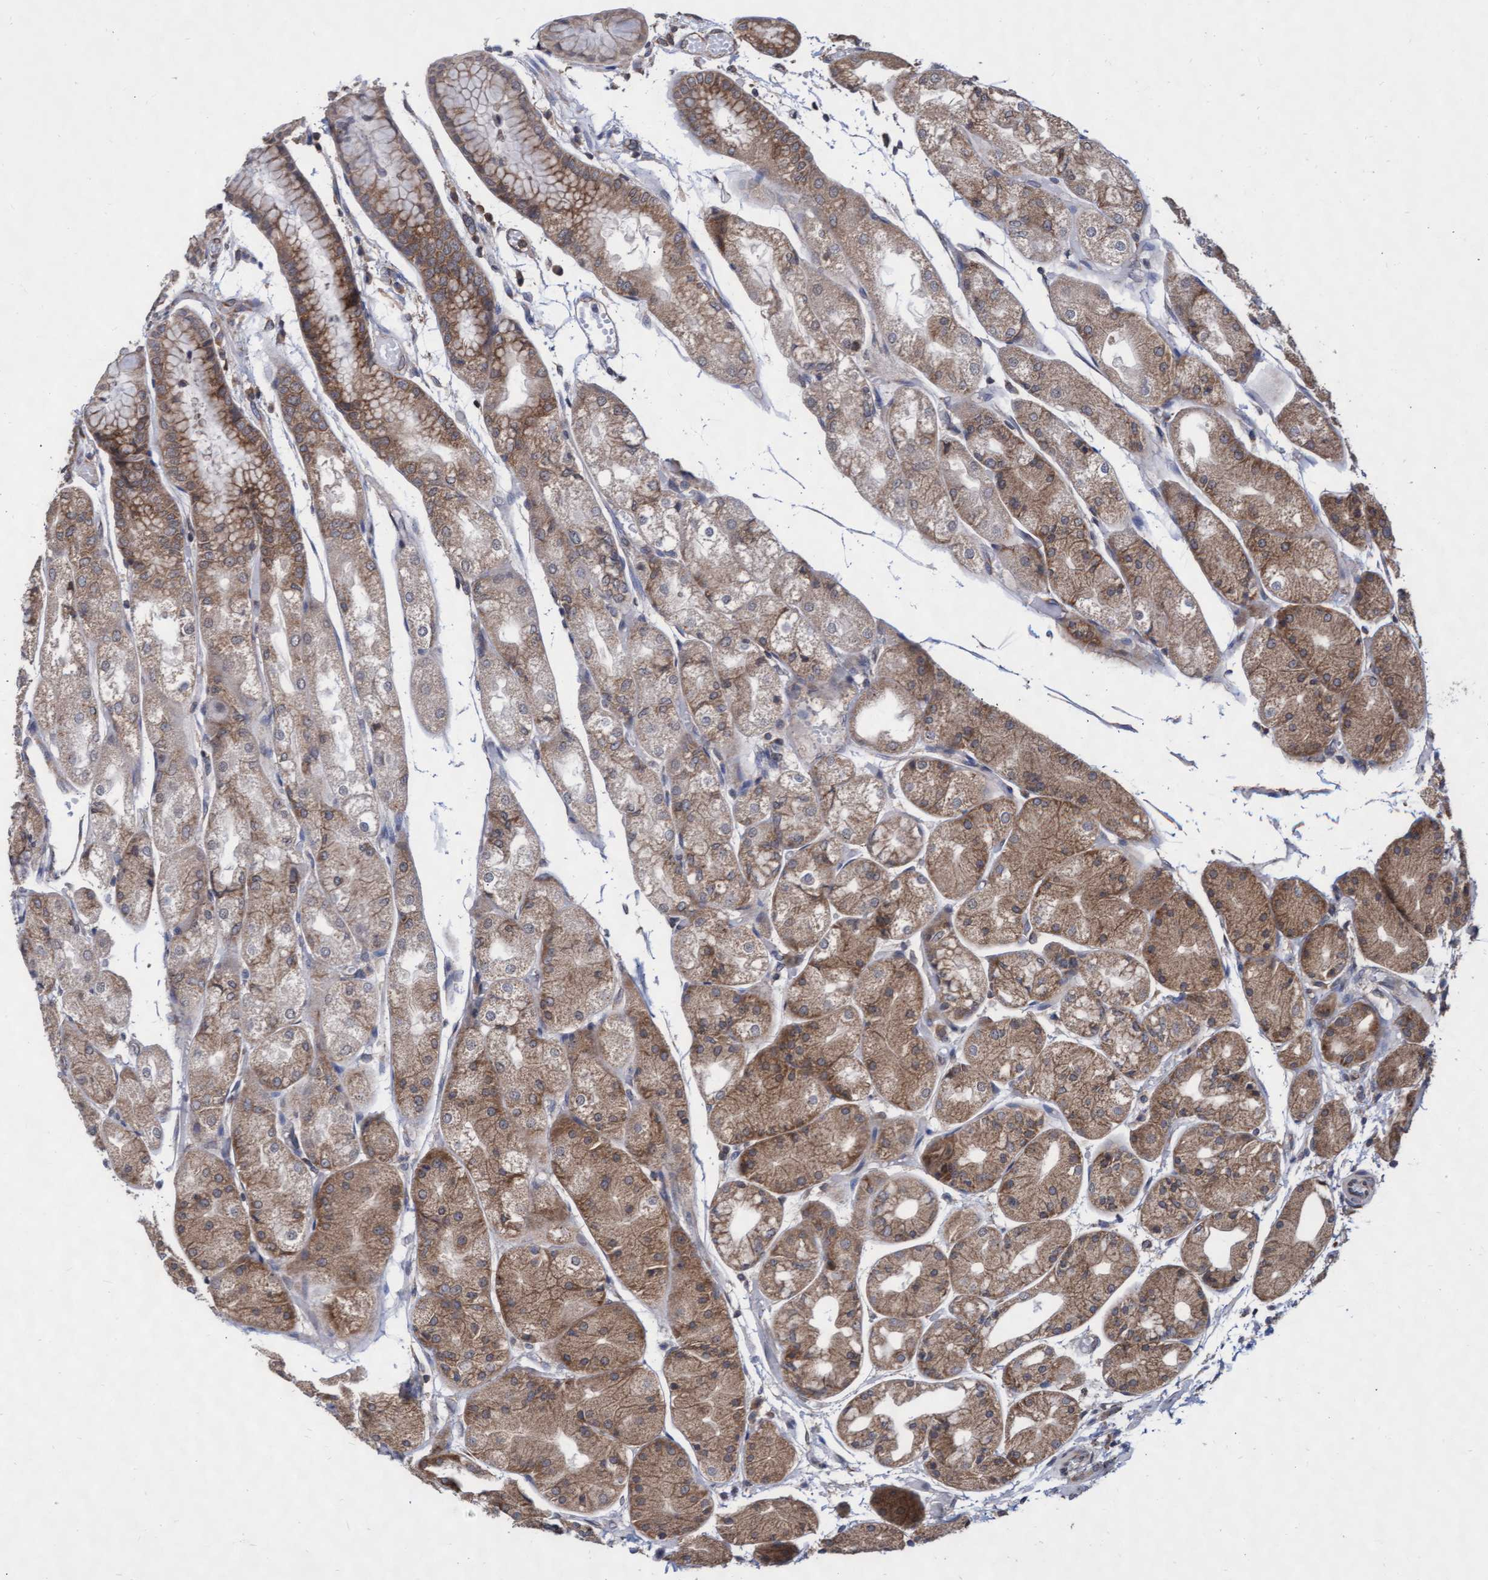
{"staining": {"intensity": "moderate", "quantity": ">75%", "location": "cytoplasmic/membranous"}, "tissue": "stomach", "cell_type": "Glandular cells", "image_type": "normal", "snomed": [{"axis": "morphology", "description": "Normal tissue, NOS"}, {"axis": "topography", "description": "Stomach, upper"}], "caption": "Protein staining shows moderate cytoplasmic/membranous positivity in about >75% of glandular cells in unremarkable stomach. (DAB (3,3'-diaminobenzidine) IHC with brightfield microscopy, high magnification).", "gene": "ABCF2", "patient": {"sex": "male", "age": 72}}